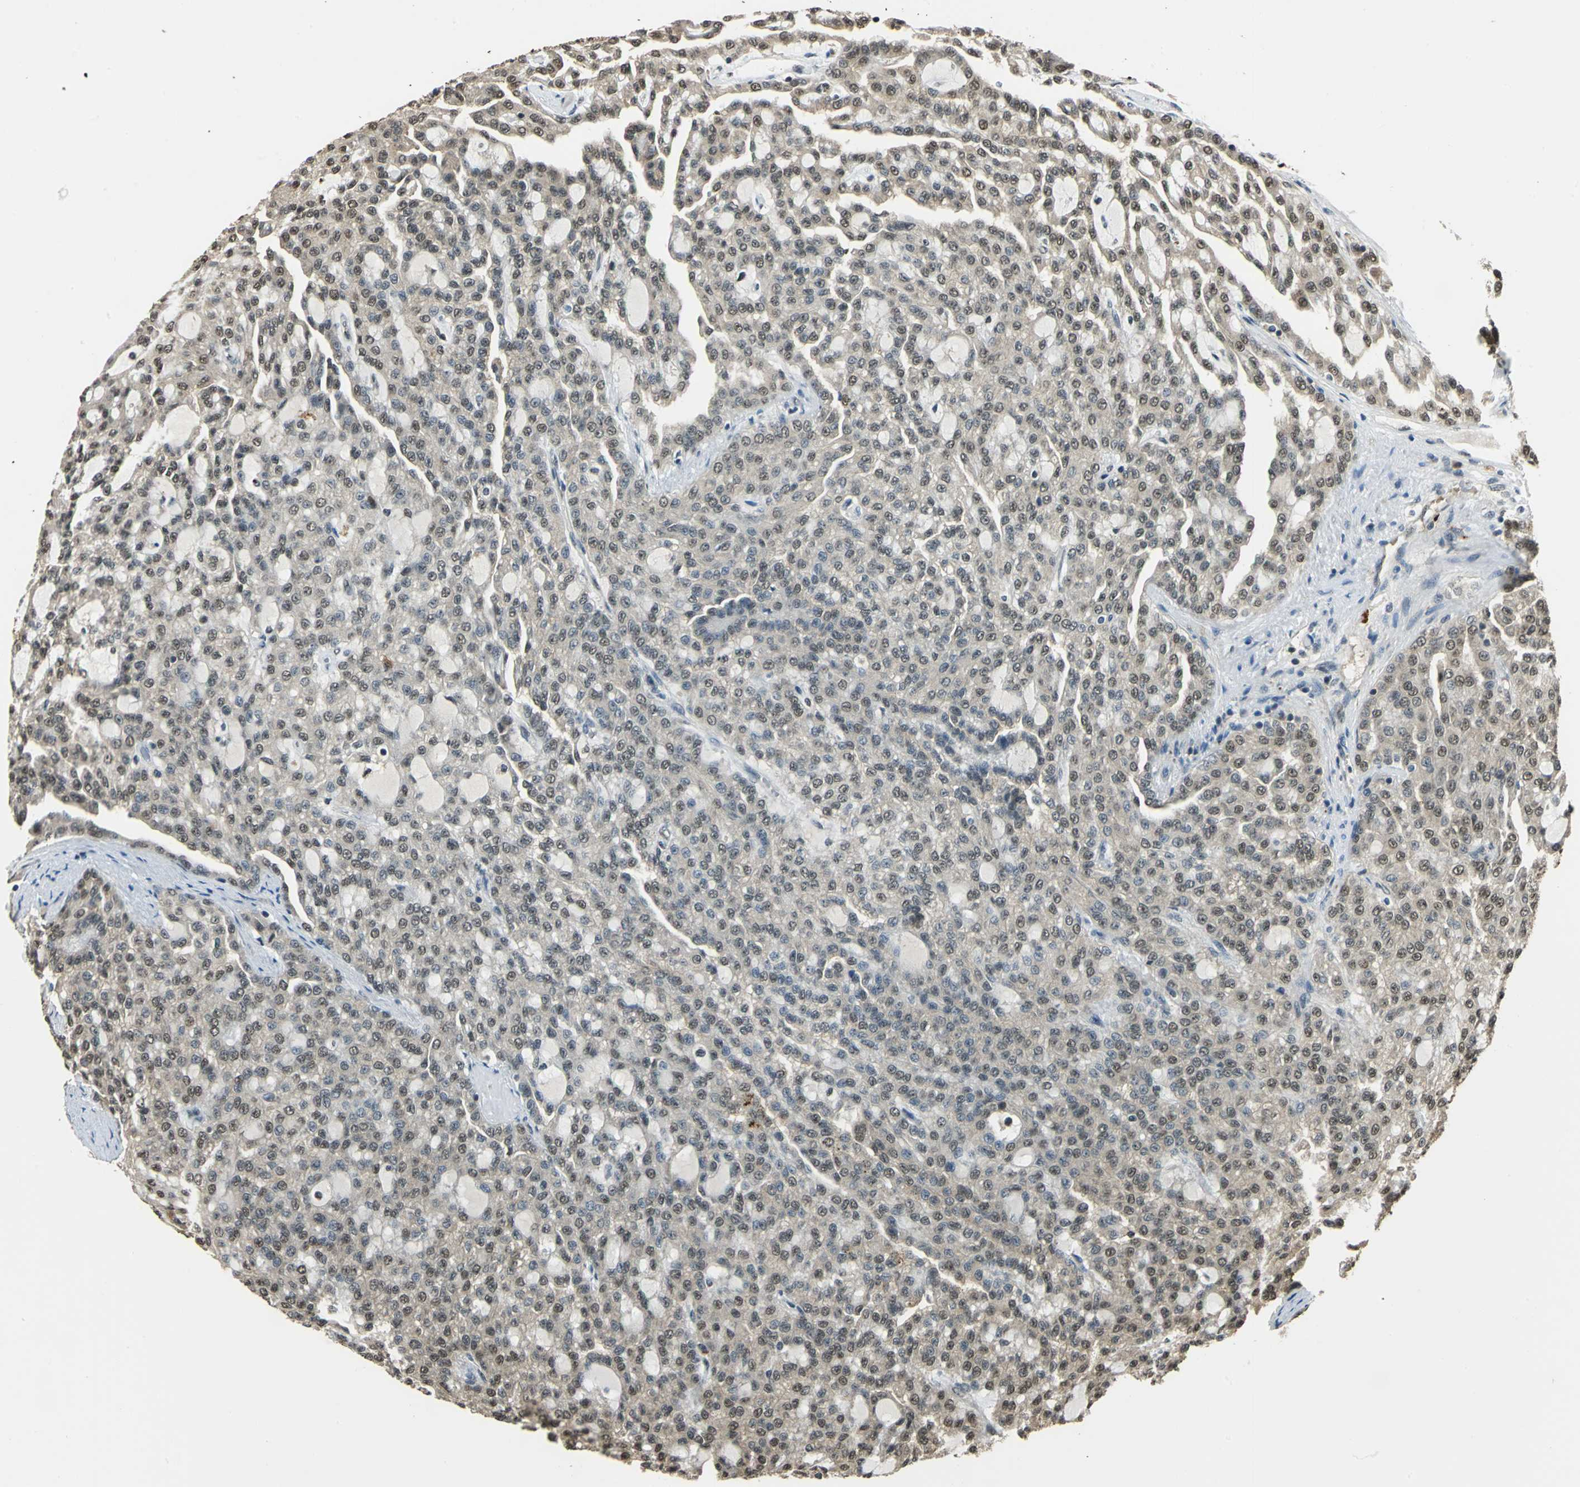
{"staining": {"intensity": "weak", "quantity": "25%-75%", "location": "cytoplasmic/membranous,nuclear"}, "tissue": "renal cancer", "cell_type": "Tumor cells", "image_type": "cancer", "snomed": [{"axis": "morphology", "description": "Adenocarcinoma, NOS"}, {"axis": "topography", "description": "Kidney"}], "caption": "There is low levels of weak cytoplasmic/membranous and nuclear expression in tumor cells of renal cancer, as demonstrated by immunohistochemical staining (brown color).", "gene": "PPP1R13L", "patient": {"sex": "male", "age": 63}}